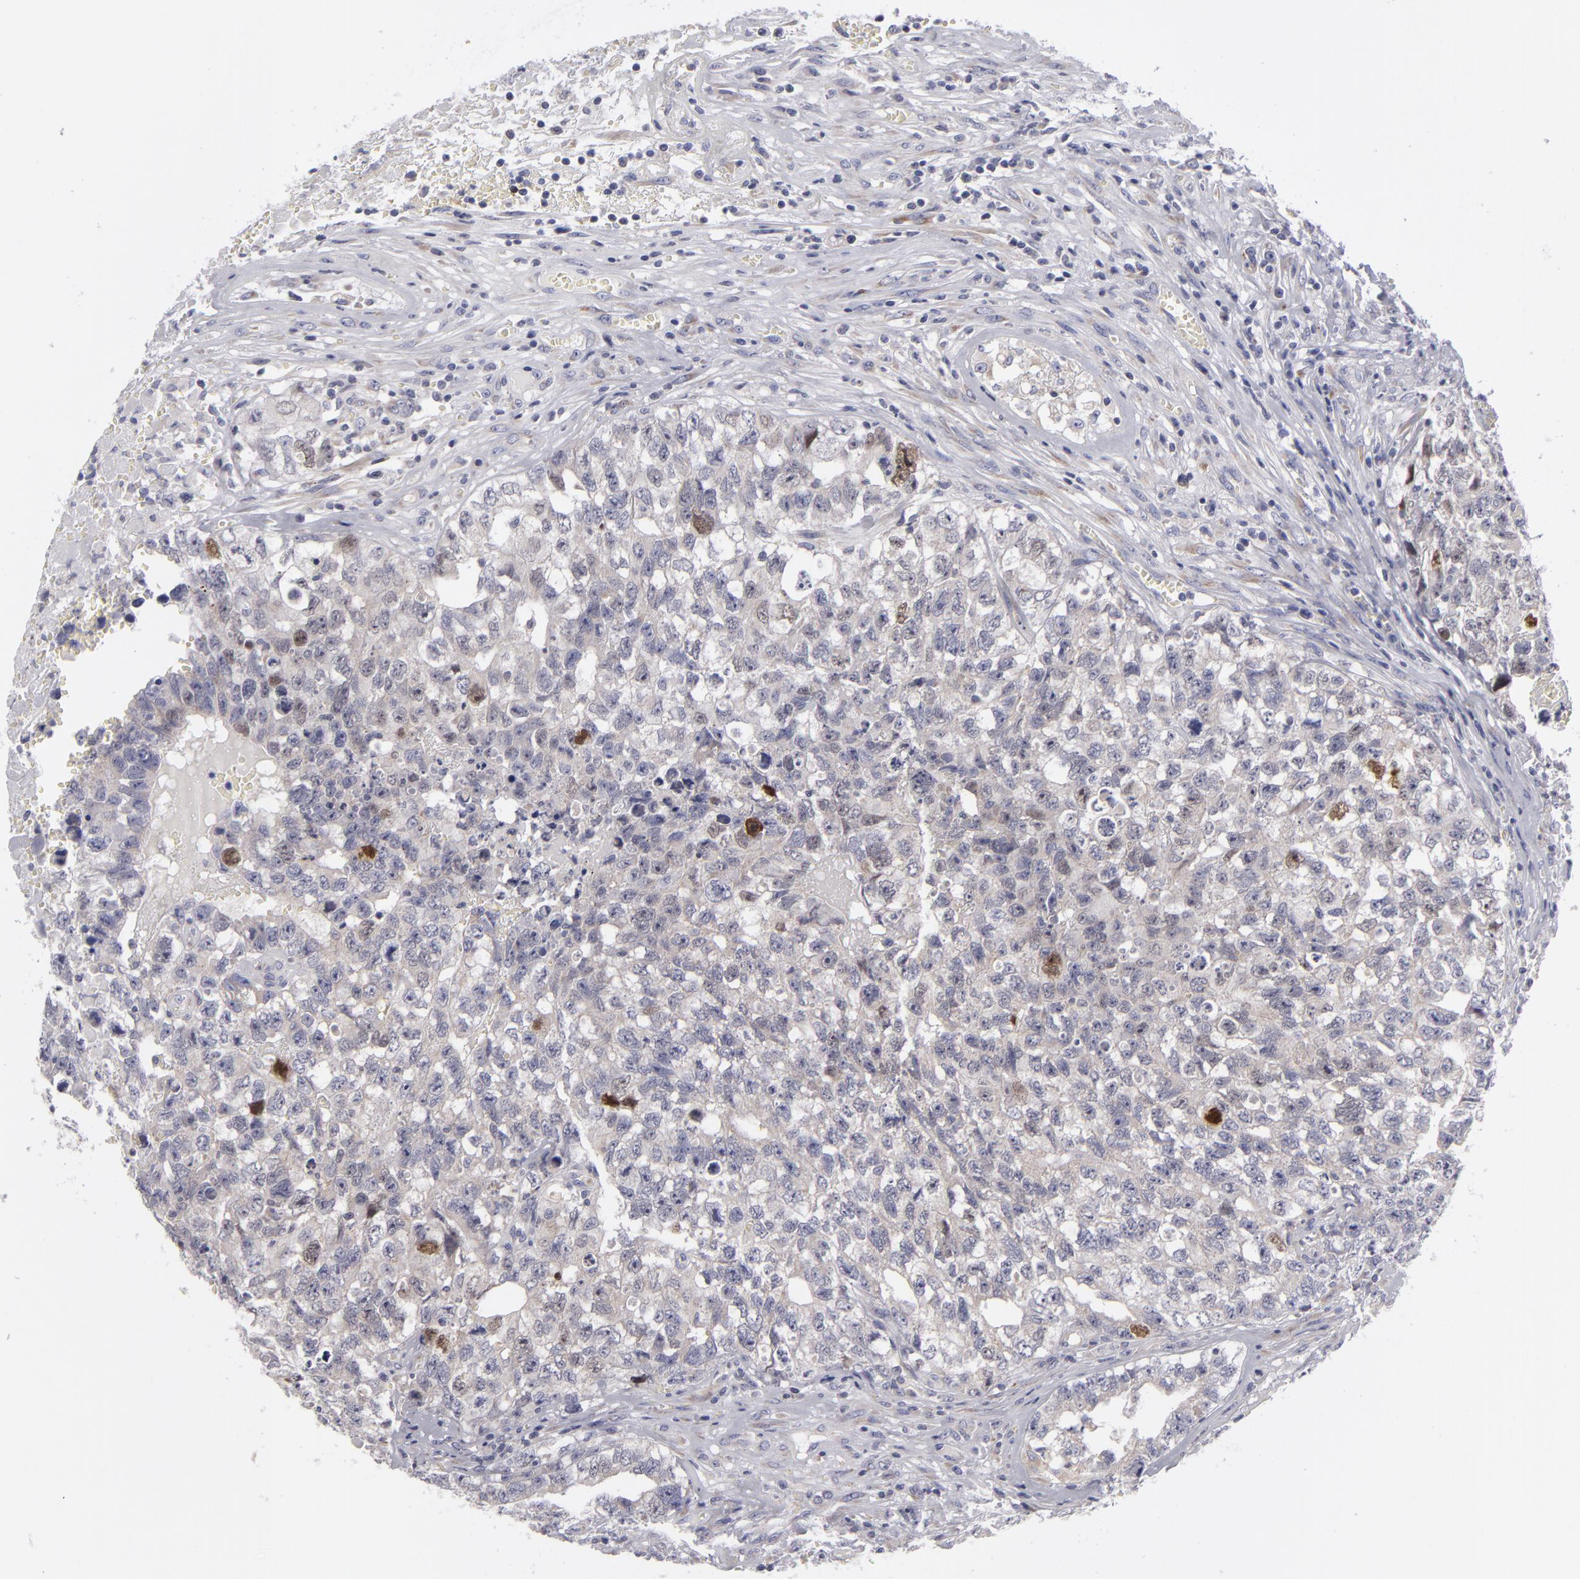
{"staining": {"intensity": "weak", "quantity": "<25%", "location": "cytoplasmic/membranous"}, "tissue": "testis cancer", "cell_type": "Tumor cells", "image_type": "cancer", "snomed": [{"axis": "morphology", "description": "Carcinoma, Embryonal, NOS"}, {"axis": "topography", "description": "Testis"}], "caption": "DAB (3,3'-diaminobenzidine) immunohistochemical staining of human embryonal carcinoma (testis) displays no significant positivity in tumor cells. The staining is performed using DAB brown chromogen with nuclei counter-stained in using hematoxylin.", "gene": "ATP2B3", "patient": {"sex": "male", "age": 31}}